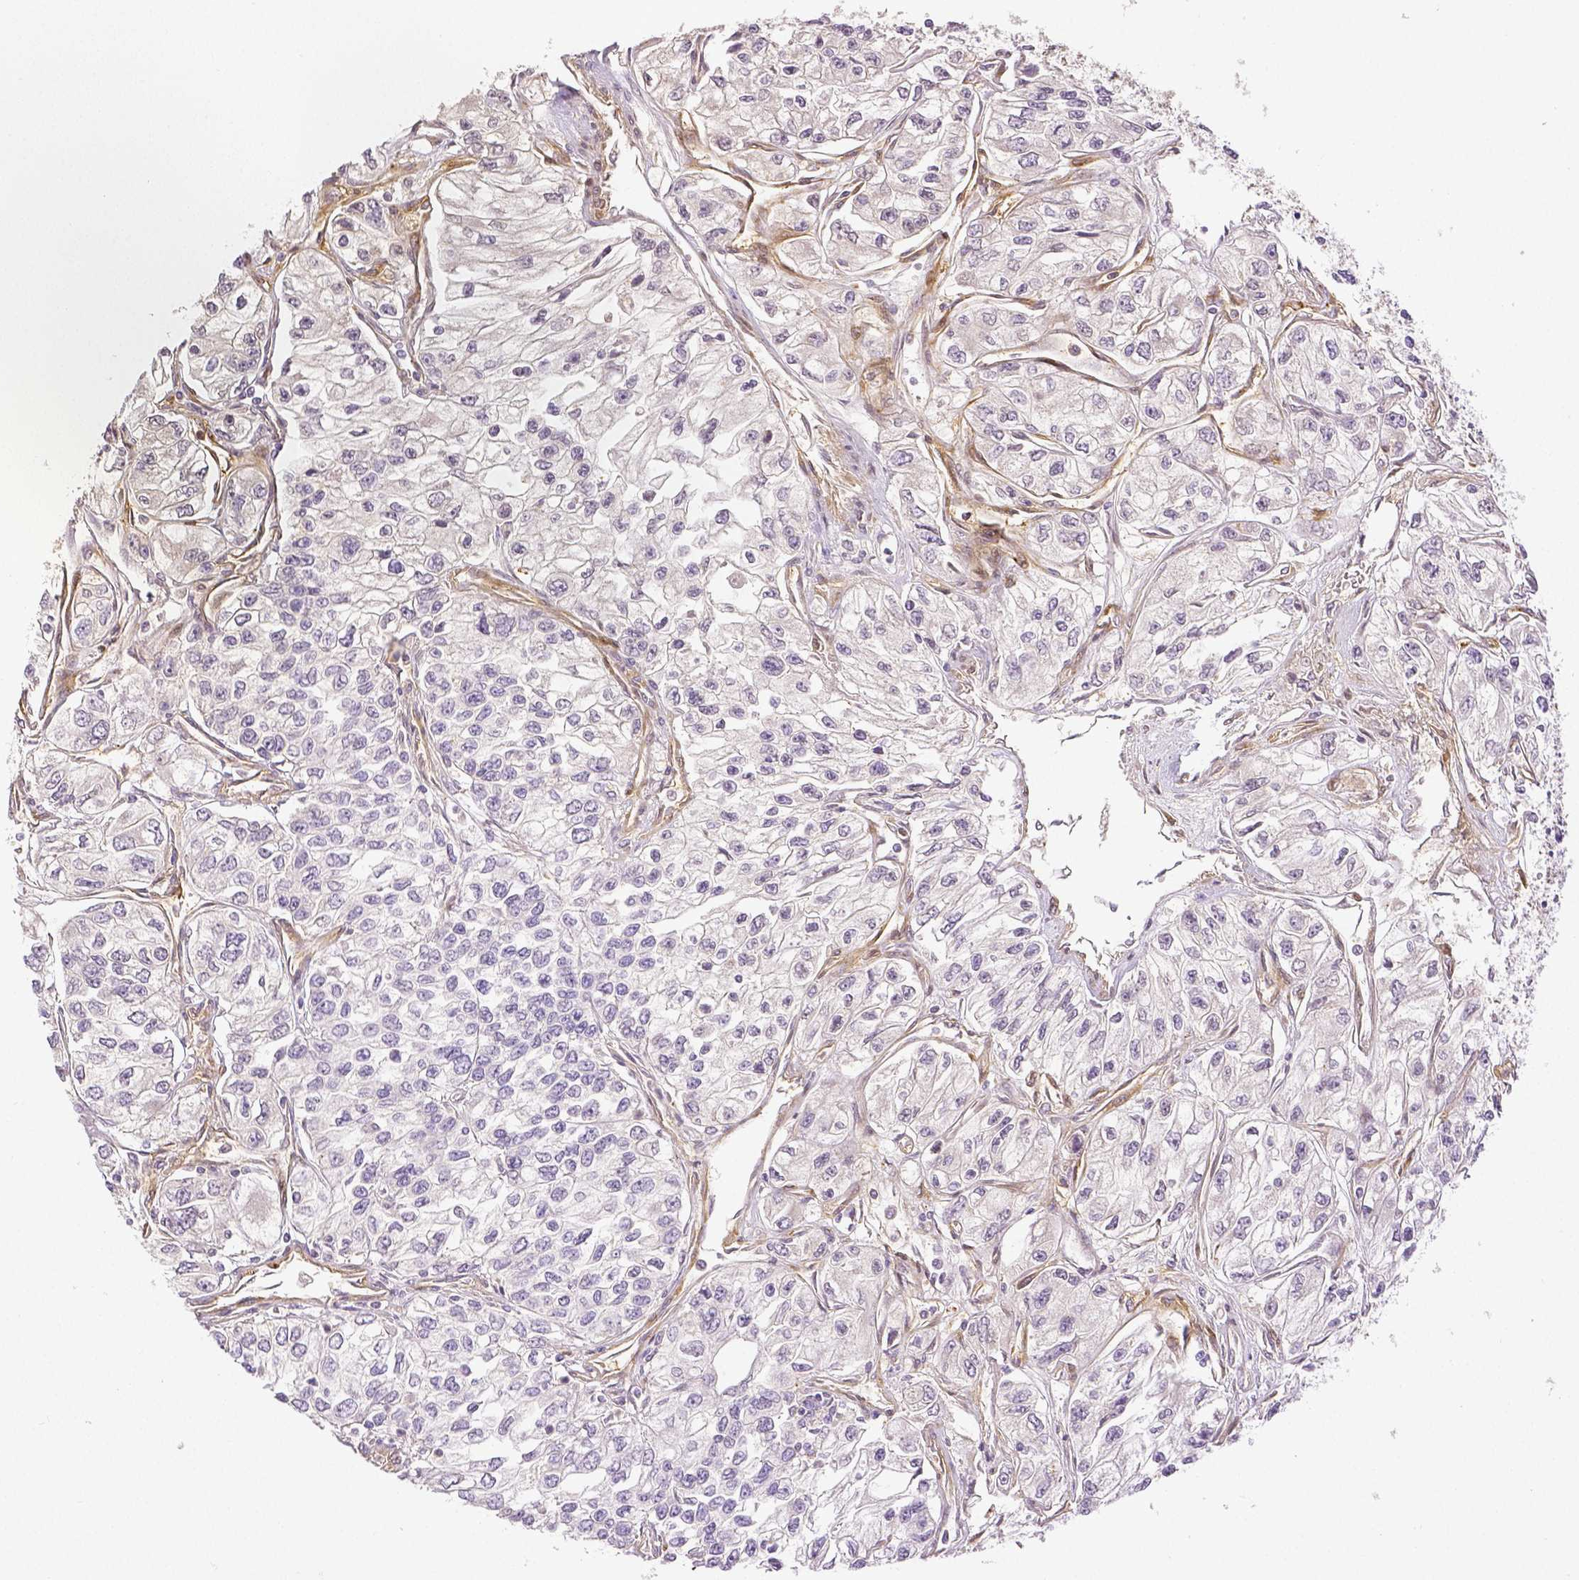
{"staining": {"intensity": "negative", "quantity": "none", "location": "none"}, "tissue": "renal cancer", "cell_type": "Tumor cells", "image_type": "cancer", "snomed": [{"axis": "morphology", "description": "Adenocarcinoma, NOS"}, {"axis": "topography", "description": "Kidney"}], "caption": "The micrograph demonstrates no staining of tumor cells in renal cancer.", "gene": "THY1", "patient": {"sex": "female", "age": 59}}